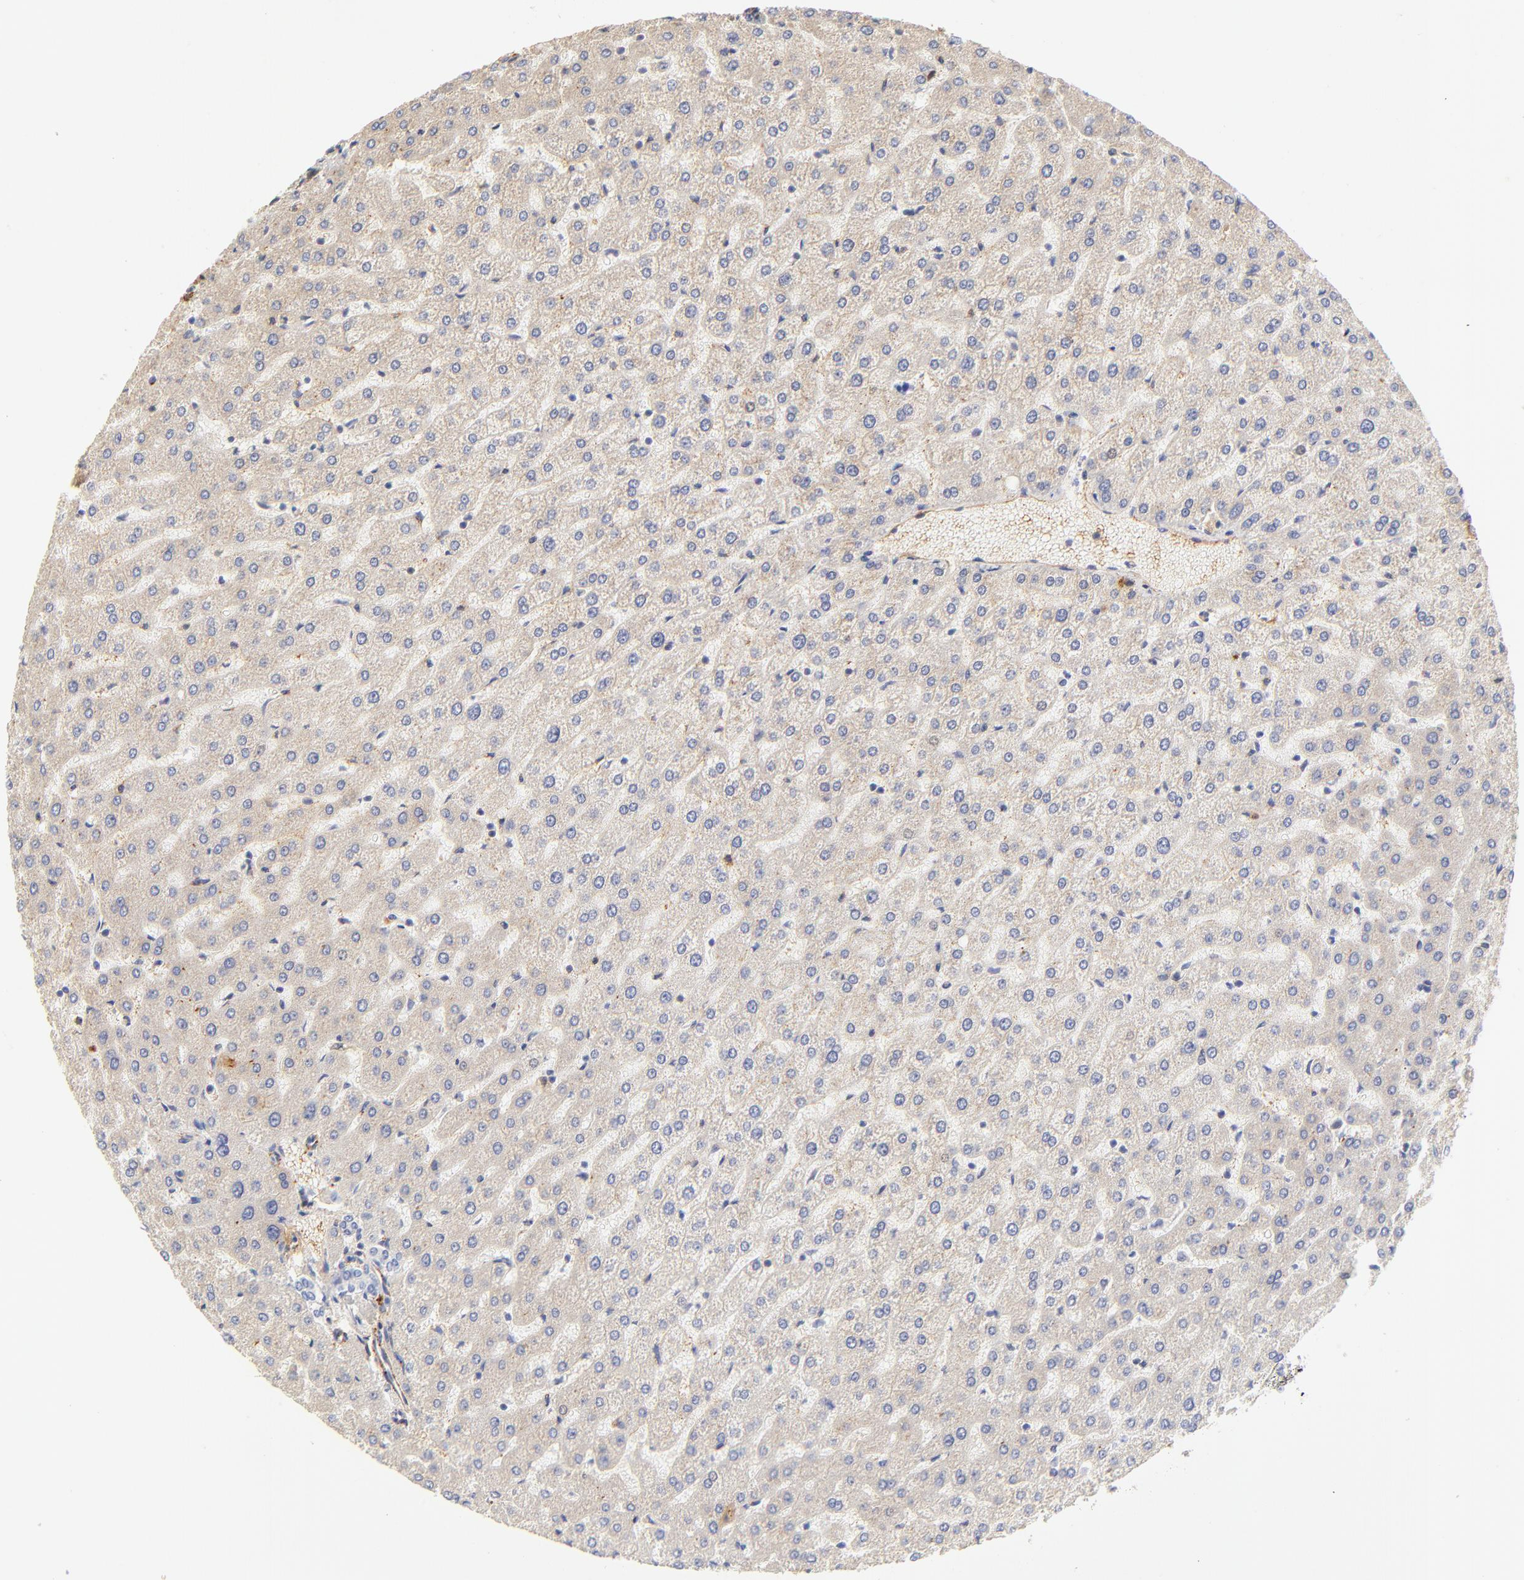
{"staining": {"intensity": "negative", "quantity": "none", "location": "none"}, "tissue": "liver", "cell_type": "Cholangiocytes", "image_type": "normal", "snomed": [{"axis": "morphology", "description": "Normal tissue, NOS"}, {"axis": "morphology", "description": "Fibrosis, NOS"}, {"axis": "topography", "description": "Liver"}], "caption": "Liver stained for a protein using IHC shows no expression cholangiocytes.", "gene": "MDGA2", "patient": {"sex": "female", "age": 29}}